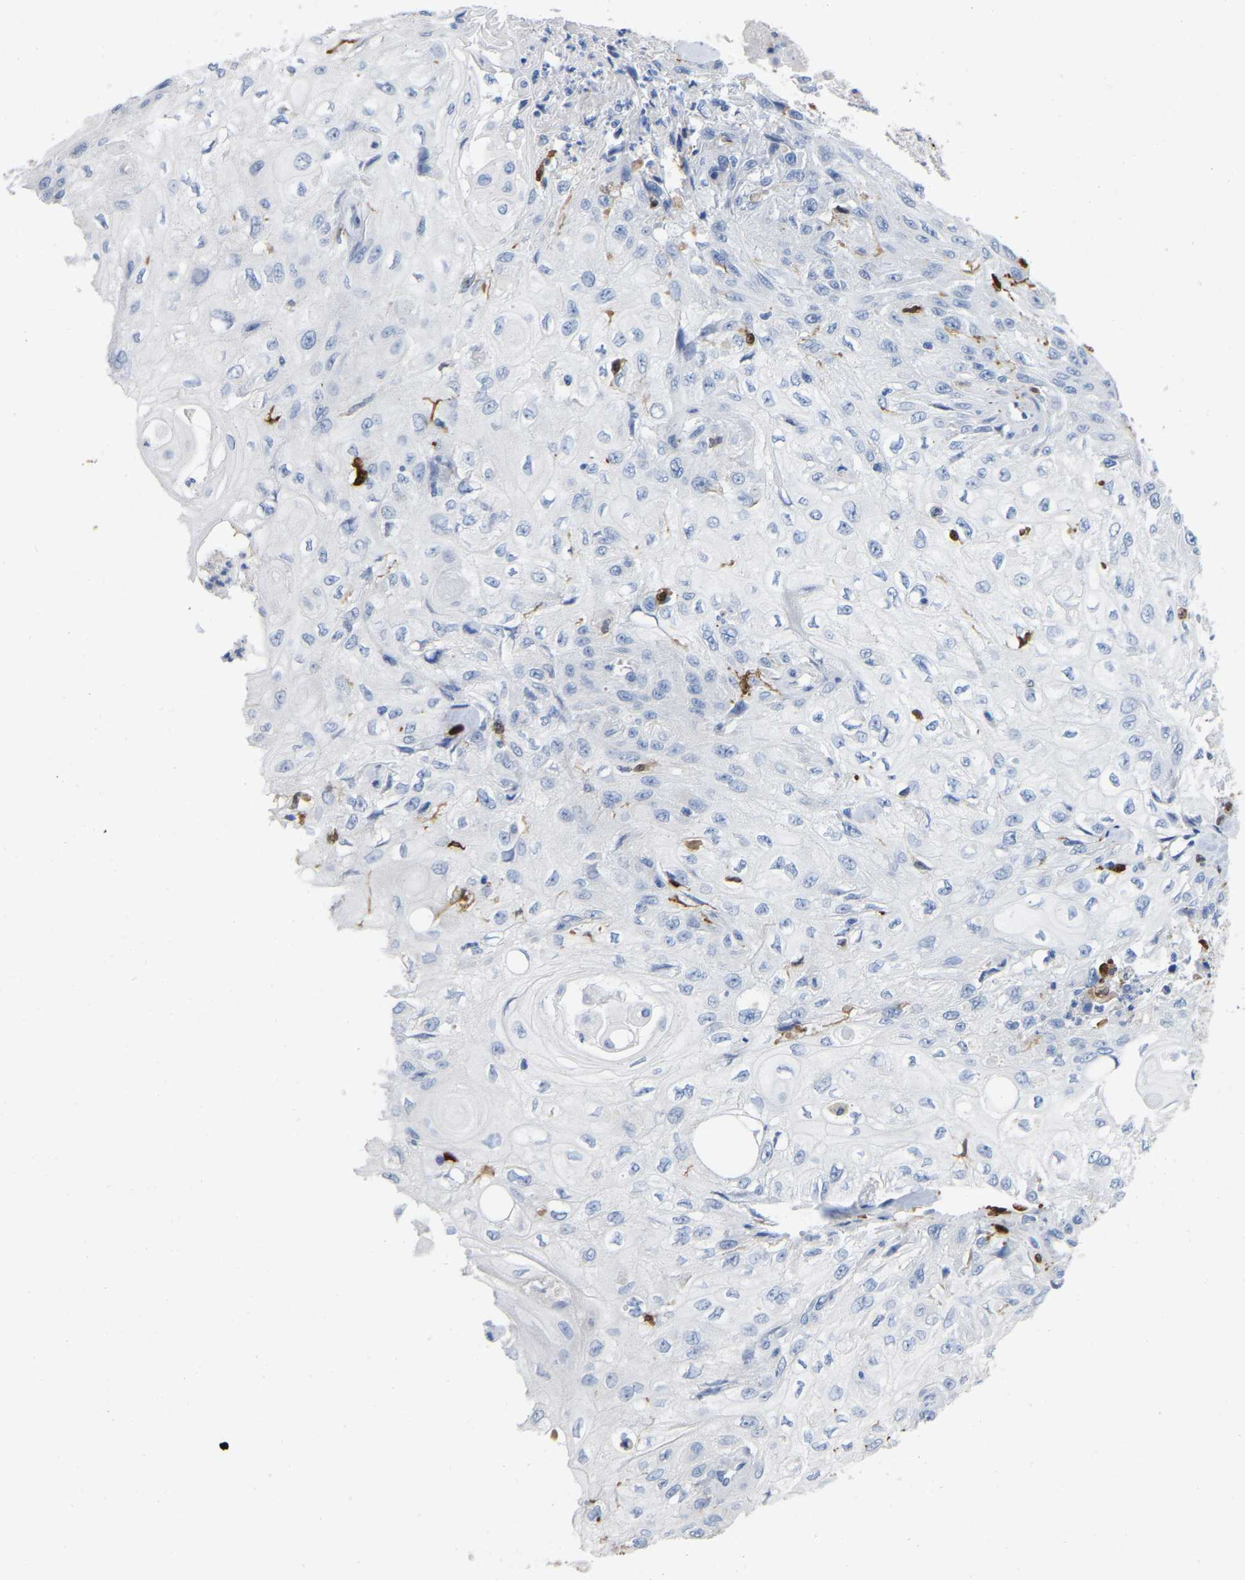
{"staining": {"intensity": "negative", "quantity": "none", "location": "none"}, "tissue": "skin cancer", "cell_type": "Tumor cells", "image_type": "cancer", "snomed": [{"axis": "morphology", "description": "Squamous cell carcinoma, NOS"}, {"axis": "morphology", "description": "Squamous cell carcinoma, metastatic, NOS"}, {"axis": "topography", "description": "Skin"}, {"axis": "topography", "description": "Lymph node"}], "caption": "This is an immunohistochemistry (IHC) histopathology image of human squamous cell carcinoma (skin). There is no positivity in tumor cells.", "gene": "ULBP2", "patient": {"sex": "male", "age": 75}}